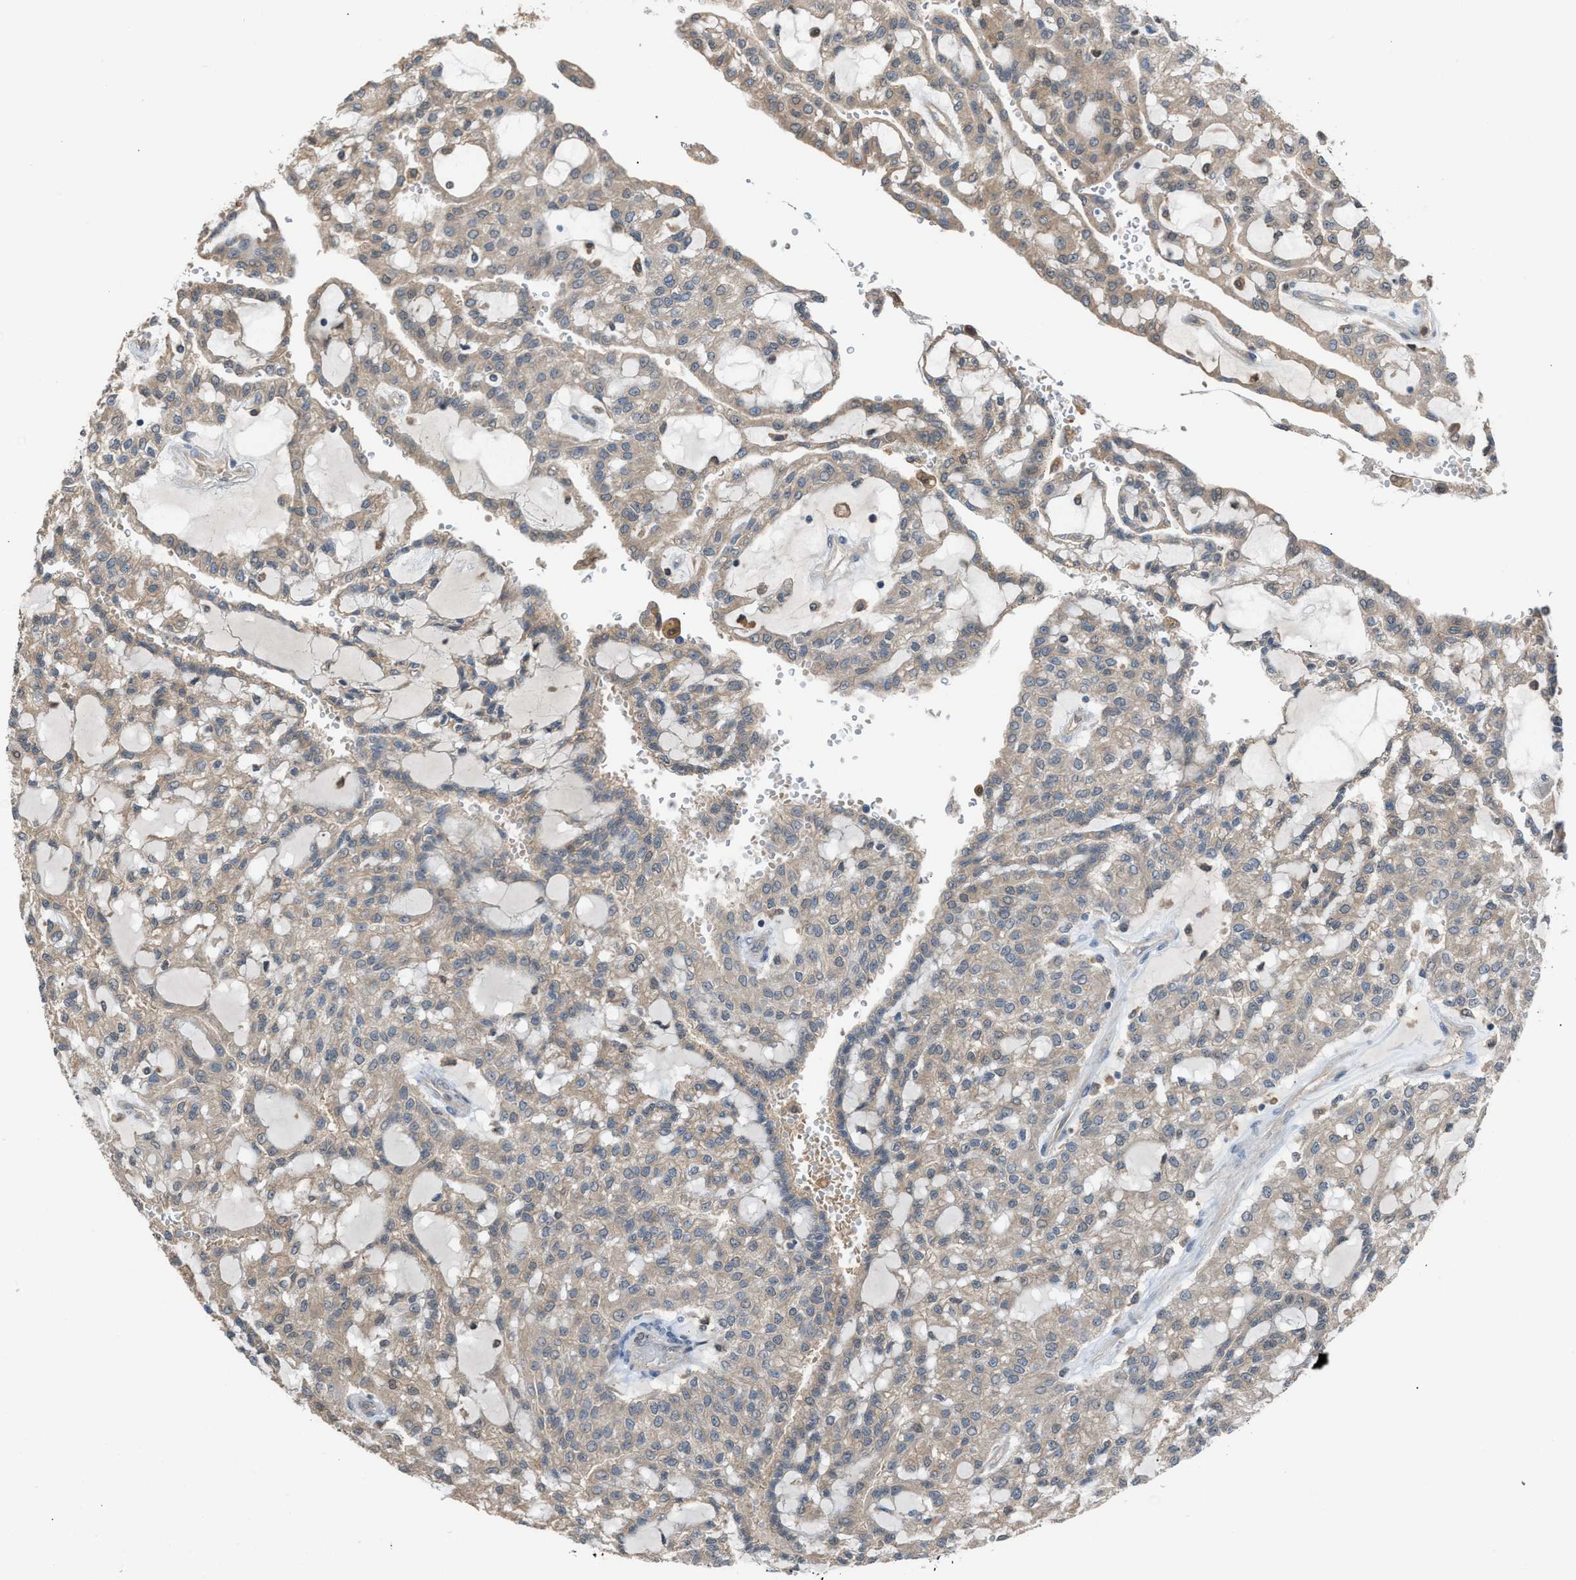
{"staining": {"intensity": "weak", "quantity": ">75%", "location": "cytoplasmic/membranous"}, "tissue": "renal cancer", "cell_type": "Tumor cells", "image_type": "cancer", "snomed": [{"axis": "morphology", "description": "Adenocarcinoma, NOS"}, {"axis": "topography", "description": "Kidney"}], "caption": "Adenocarcinoma (renal) stained for a protein exhibits weak cytoplasmic/membranous positivity in tumor cells.", "gene": "NQO2", "patient": {"sex": "male", "age": 63}}